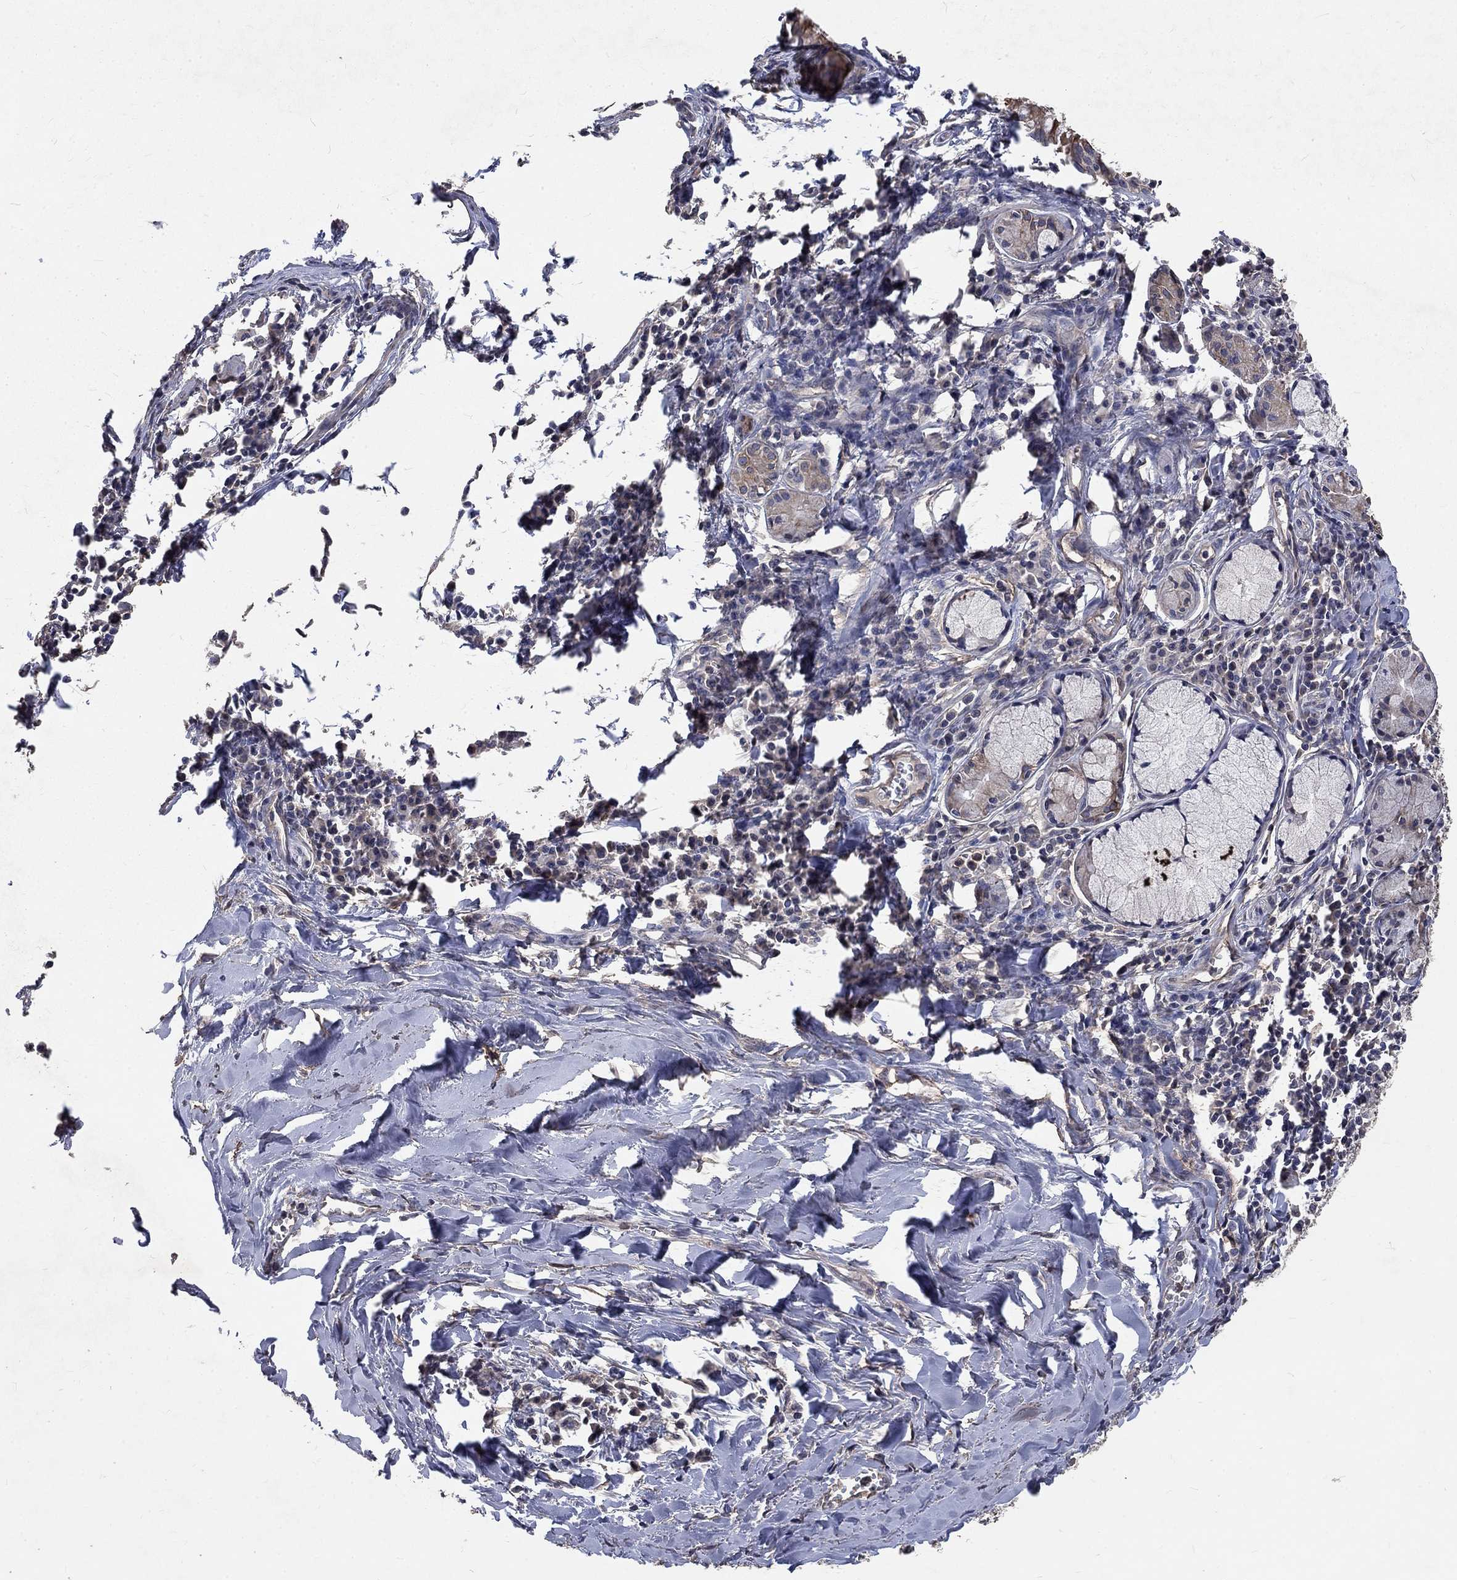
{"staining": {"intensity": "negative", "quantity": "none", "location": "none"}, "tissue": "lung cancer", "cell_type": "Tumor cells", "image_type": "cancer", "snomed": [{"axis": "morphology", "description": "Squamous cell carcinoma, NOS"}, {"axis": "topography", "description": "Lung"}], "caption": "The photomicrograph displays no staining of tumor cells in lung cancer.", "gene": "CHST5", "patient": {"sex": "male", "age": 57}}